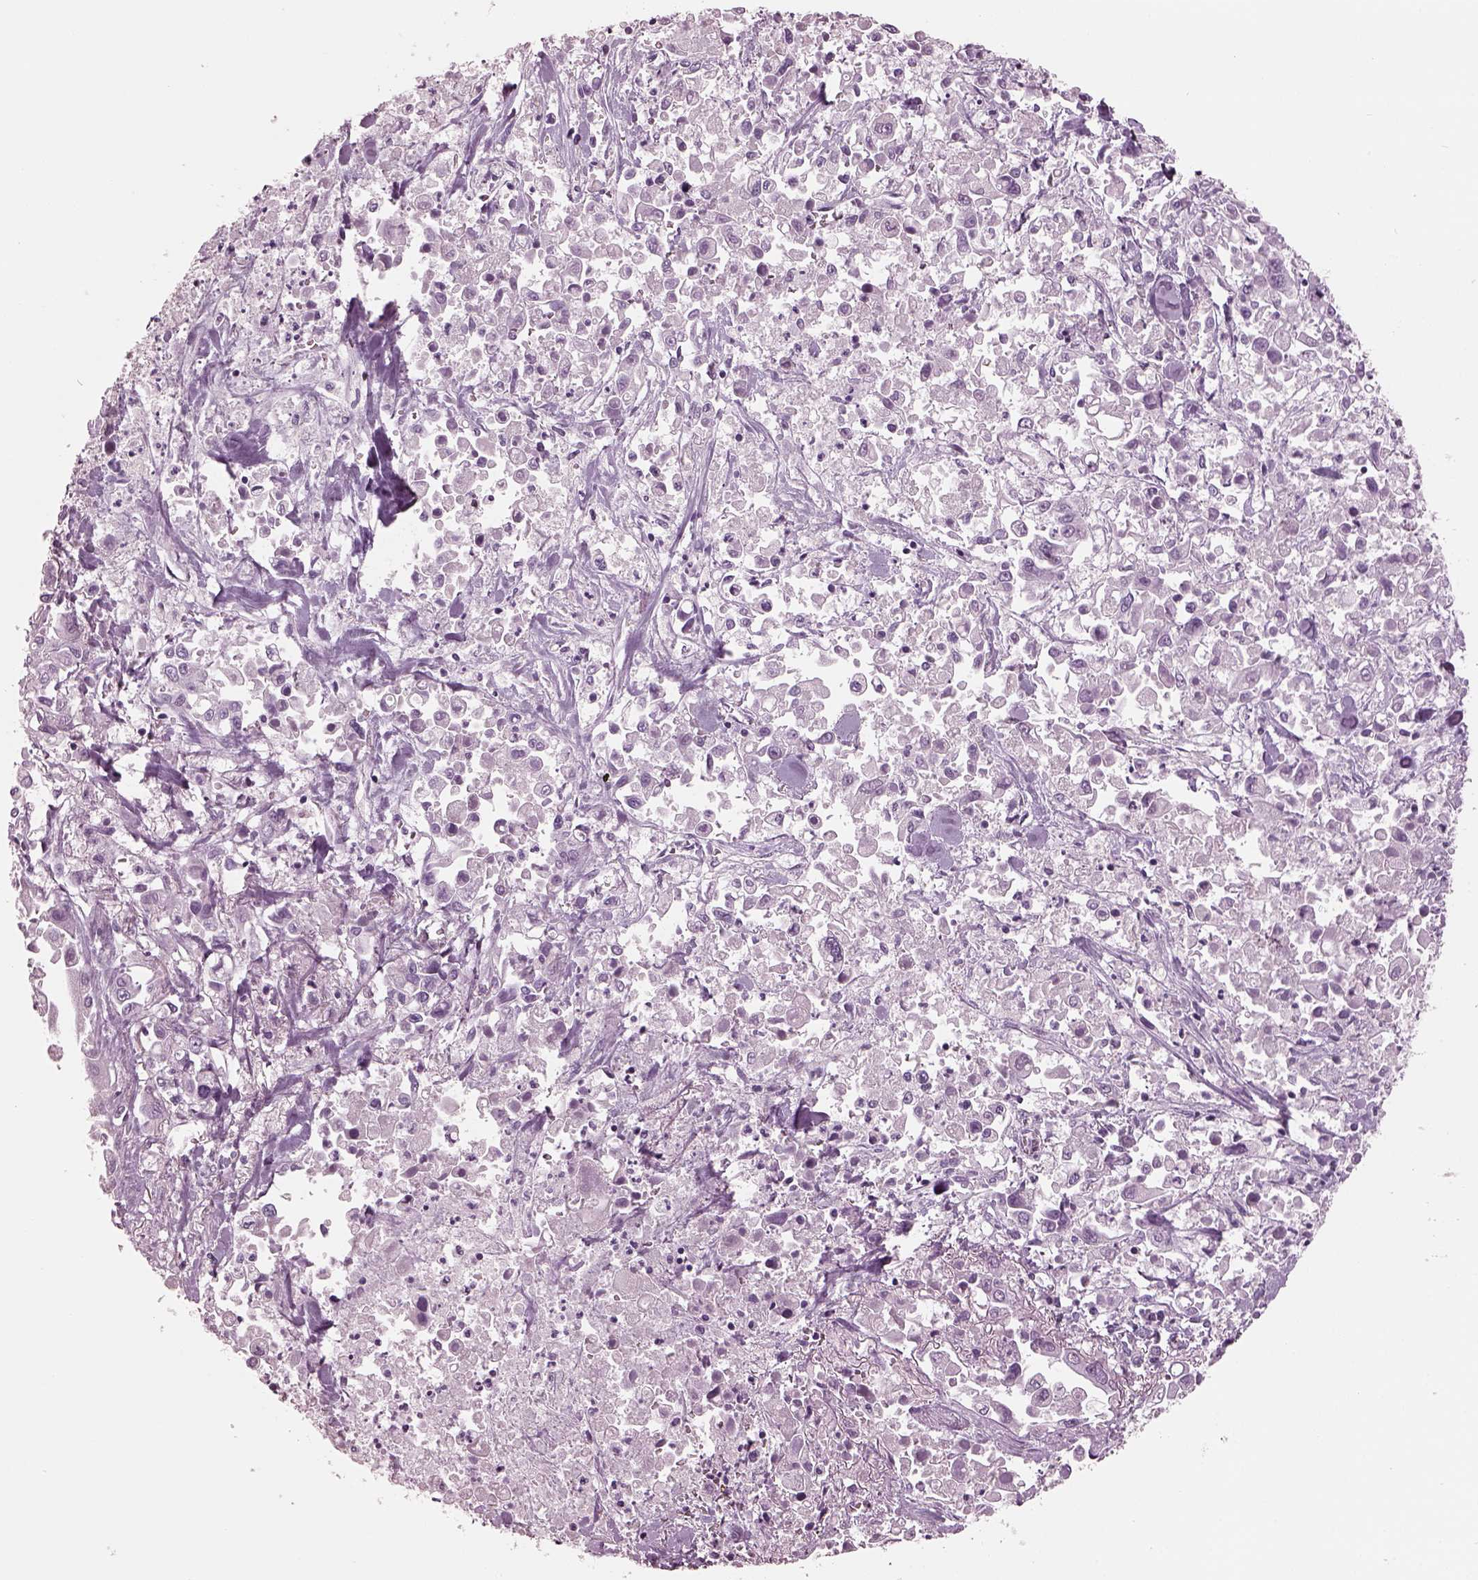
{"staining": {"intensity": "negative", "quantity": "none", "location": "none"}, "tissue": "pancreatic cancer", "cell_type": "Tumor cells", "image_type": "cancer", "snomed": [{"axis": "morphology", "description": "Adenocarcinoma, NOS"}, {"axis": "topography", "description": "Pancreas"}], "caption": "The image exhibits no significant staining in tumor cells of pancreatic cancer.", "gene": "PACRG", "patient": {"sex": "female", "age": 83}}